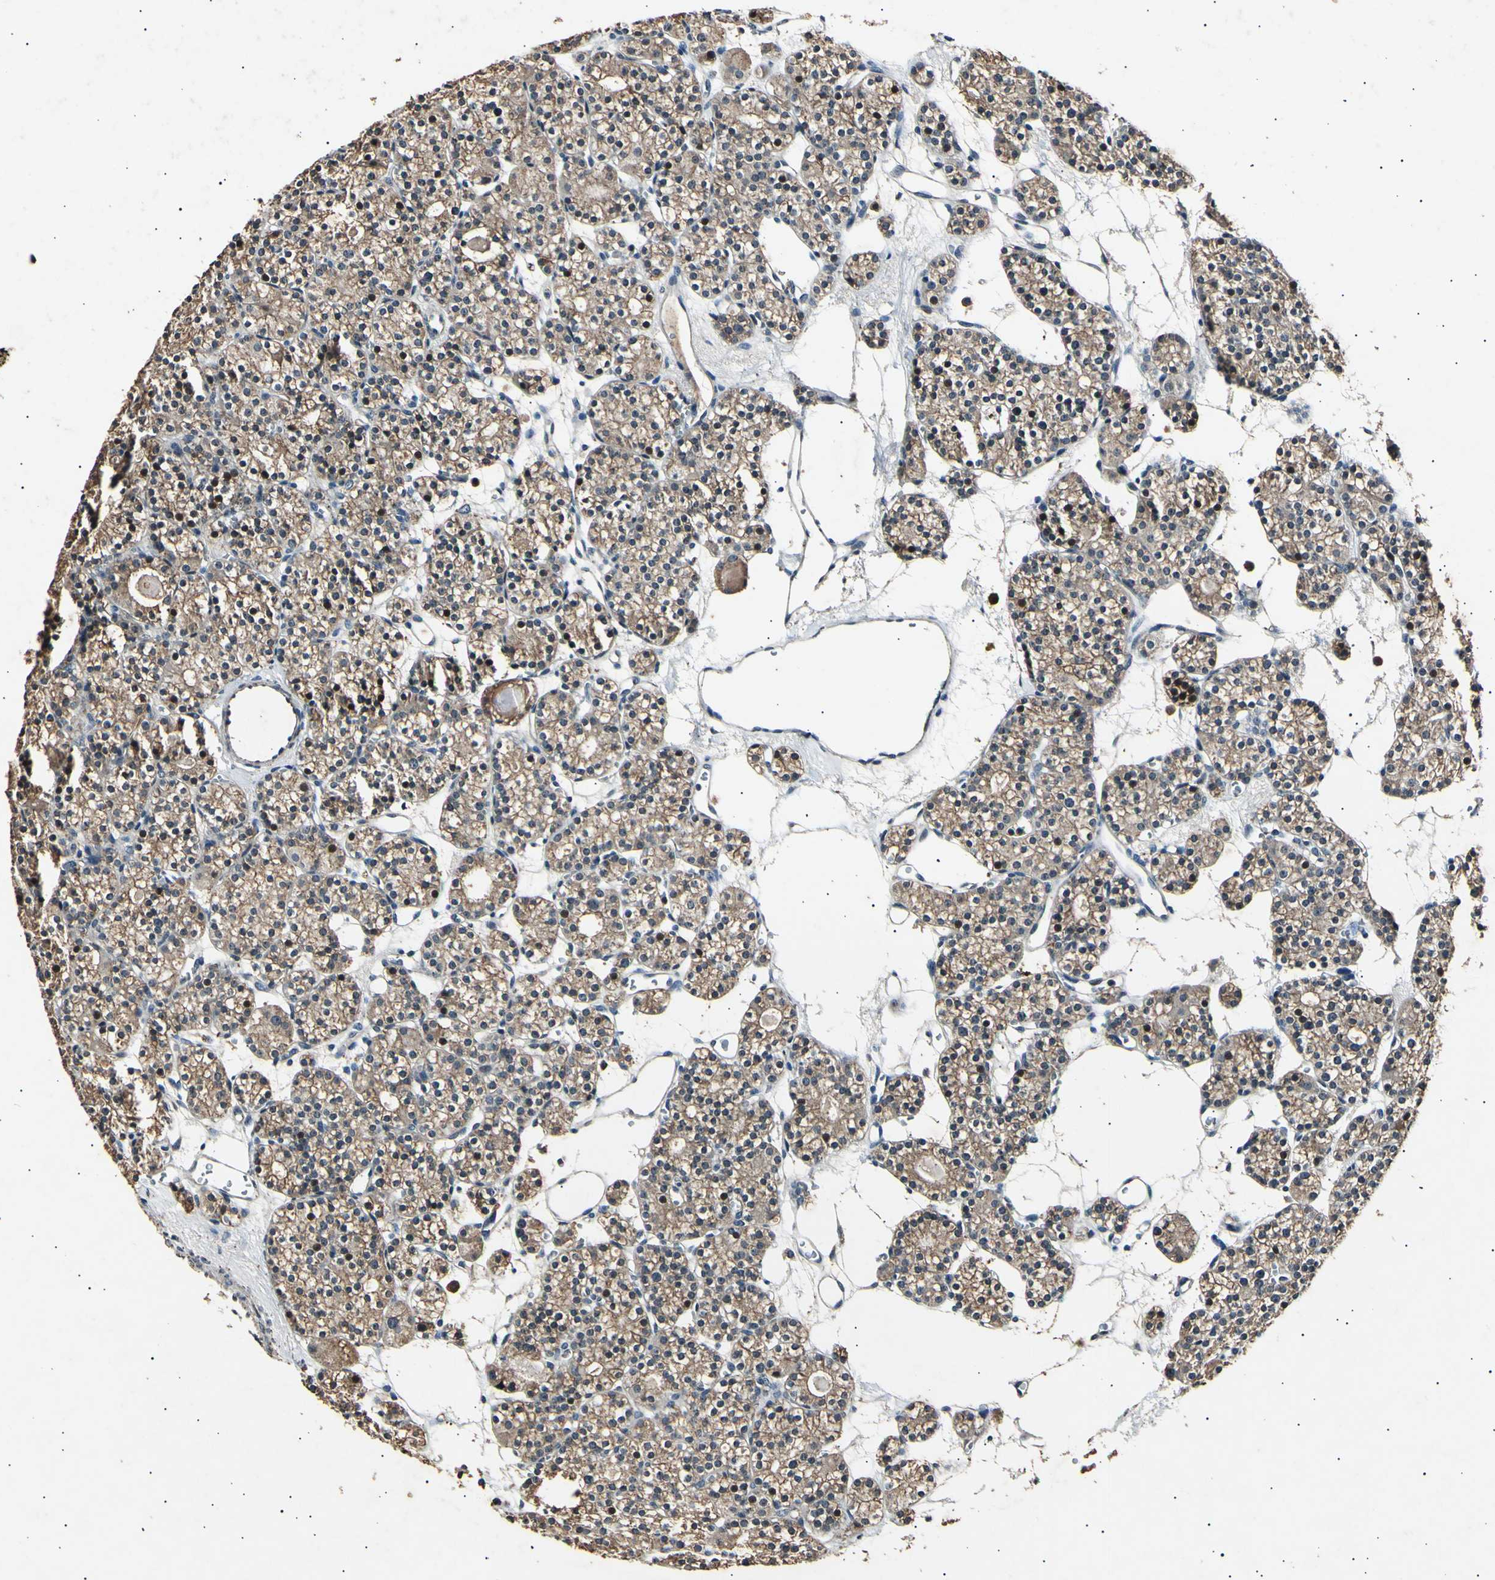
{"staining": {"intensity": "moderate", "quantity": ">75%", "location": "cytoplasmic/membranous,nuclear"}, "tissue": "parathyroid gland", "cell_type": "Glandular cells", "image_type": "normal", "snomed": [{"axis": "morphology", "description": "Normal tissue, NOS"}, {"axis": "topography", "description": "Parathyroid gland"}], "caption": "A brown stain highlights moderate cytoplasmic/membranous,nuclear positivity of a protein in glandular cells of benign human parathyroid gland. (DAB IHC, brown staining for protein, blue staining for nuclei).", "gene": "ADCY3", "patient": {"sex": "female", "age": 64}}